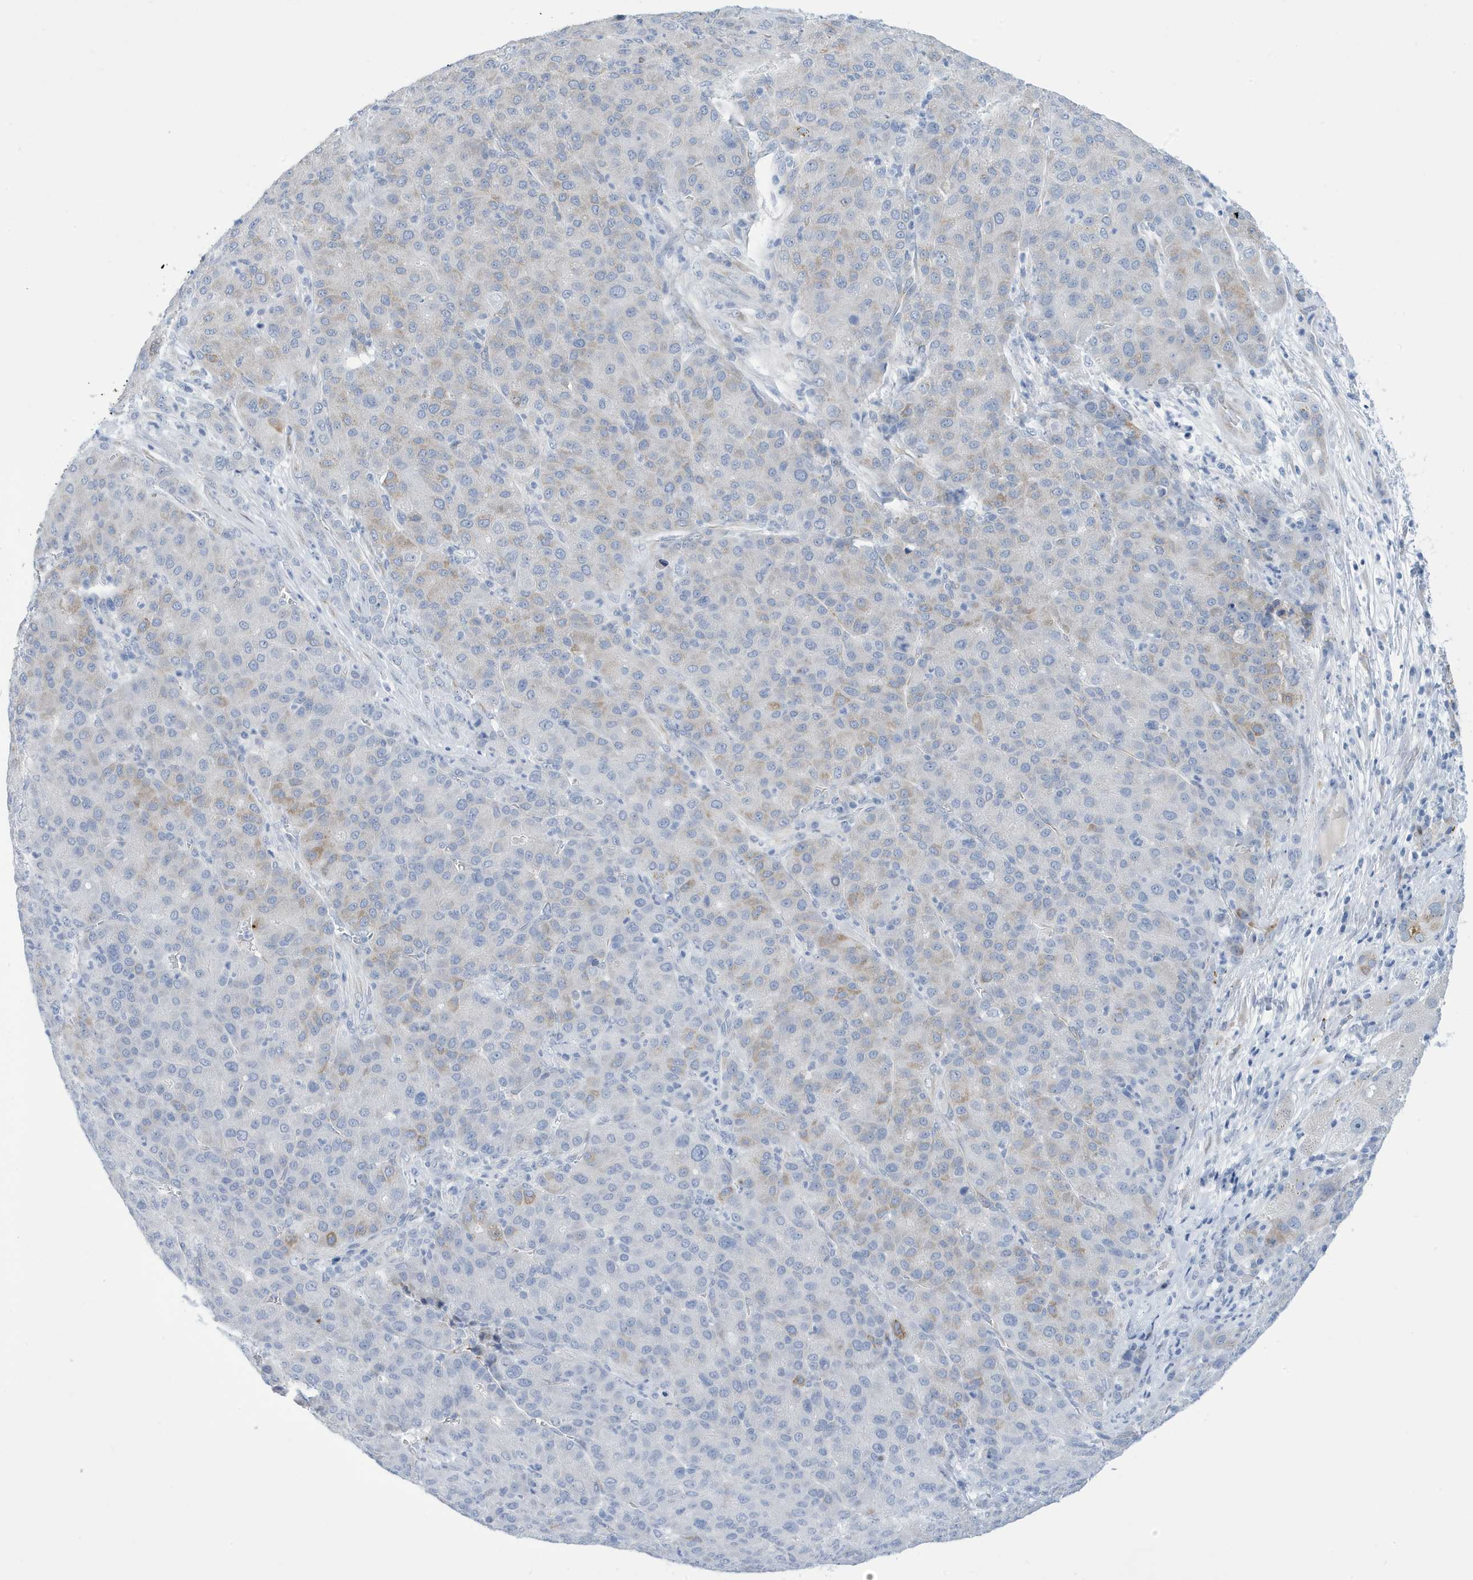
{"staining": {"intensity": "weak", "quantity": "<25%", "location": "nuclear"}, "tissue": "liver cancer", "cell_type": "Tumor cells", "image_type": "cancer", "snomed": [{"axis": "morphology", "description": "Carcinoma, Hepatocellular, NOS"}, {"axis": "topography", "description": "Liver"}], "caption": "High magnification brightfield microscopy of liver cancer (hepatocellular carcinoma) stained with DAB (3,3'-diaminobenzidine) (brown) and counterstained with hematoxylin (blue): tumor cells show no significant positivity.", "gene": "SEMA3F", "patient": {"sex": "male", "age": 65}}